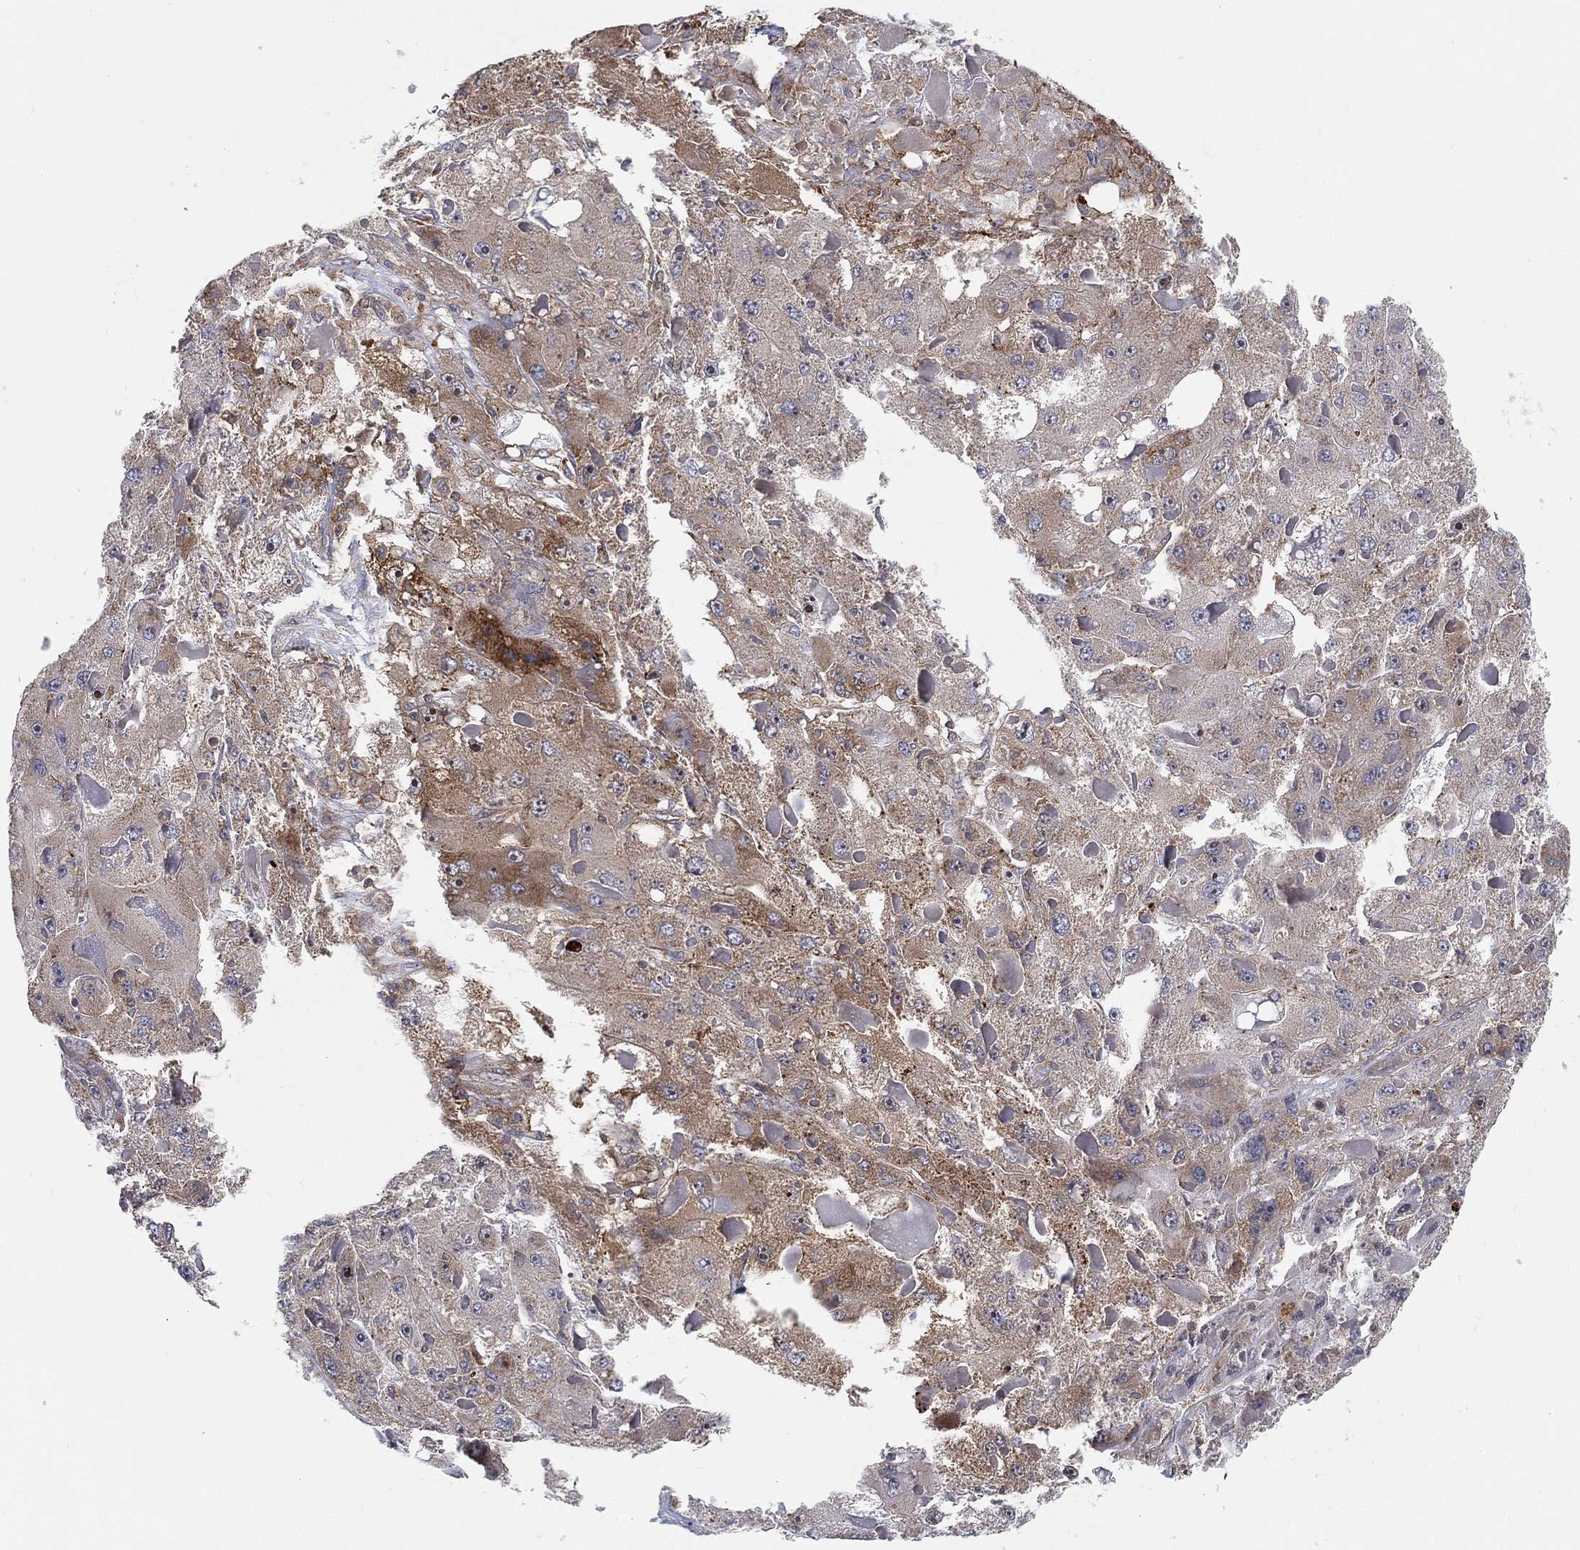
{"staining": {"intensity": "moderate", "quantity": "<25%", "location": "cytoplasmic/membranous"}, "tissue": "liver cancer", "cell_type": "Tumor cells", "image_type": "cancer", "snomed": [{"axis": "morphology", "description": "Carcinoma, Hepatocellular, NOS"}, {"axis": "topography", "description": "Liver"}], "caption": "Liver cancer (hepatocellular carcinoma) was stained to show a protein in brown. There is low levels of moderate cytoplasmic/membranous positivity in approximately <25% of tumor cells.", "gene": "TMTC4", "patient": {"sex": "female", "age": 73}}